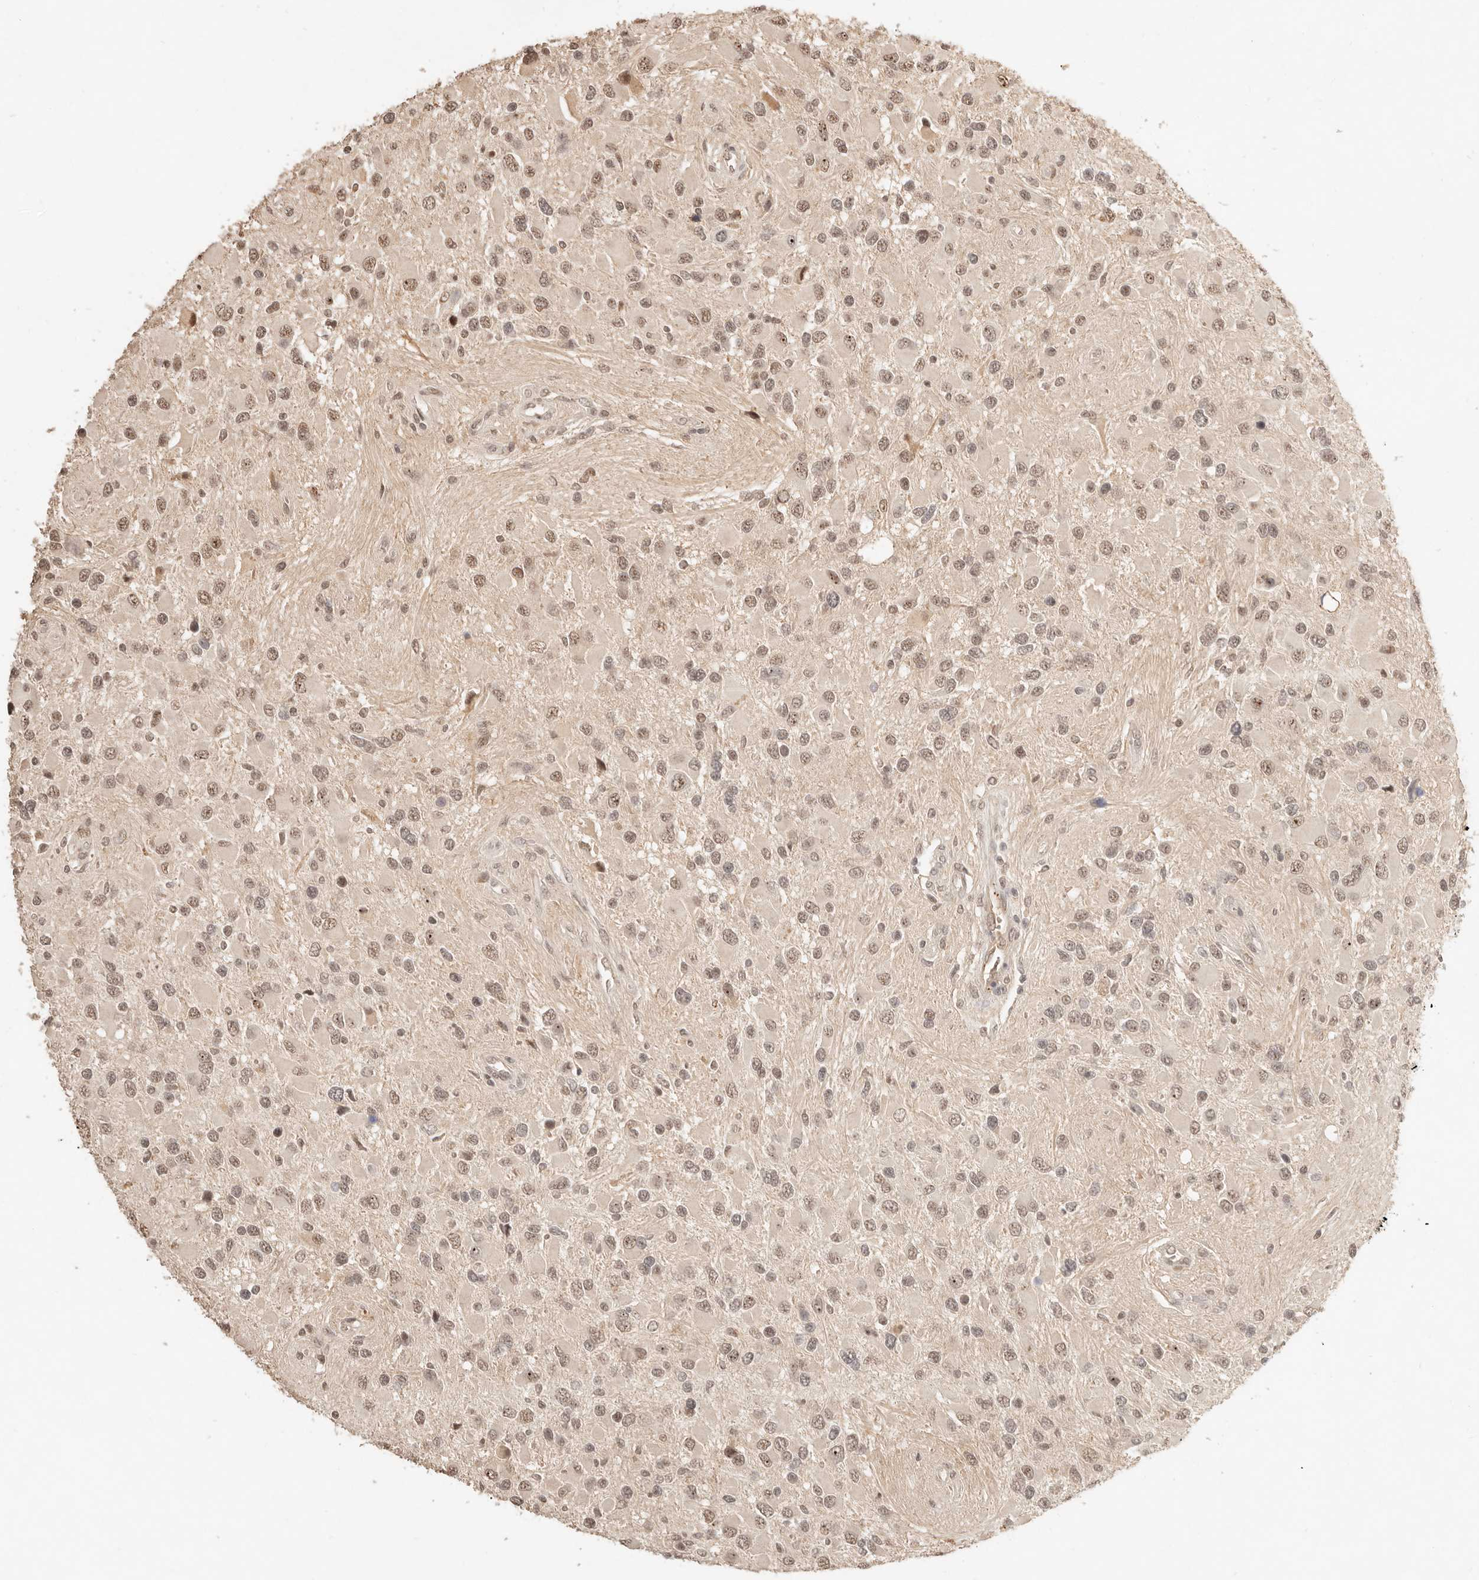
{"staining": {"intensity": "moderate", "quantity": ">75%", "location": "nuclear"}, "tissue": "glioma", "cell_type": "Tumor cells", "image_type": "cancer", "snomed": [{"axis": "morphology", "description": "Glioma, malignant, High grade"}, {"axis": "topography", "description": "Brain"}], "caption": "Immunohistochemistry micrograph of human malignant high-grade glioma stained for a protein (brown), which demonstrates medium levels of moderate nuclear positivity in approximately >75% of tumor cells.", "gene": "MEP1A", "patient": {"sex": "male", "age": 53}}